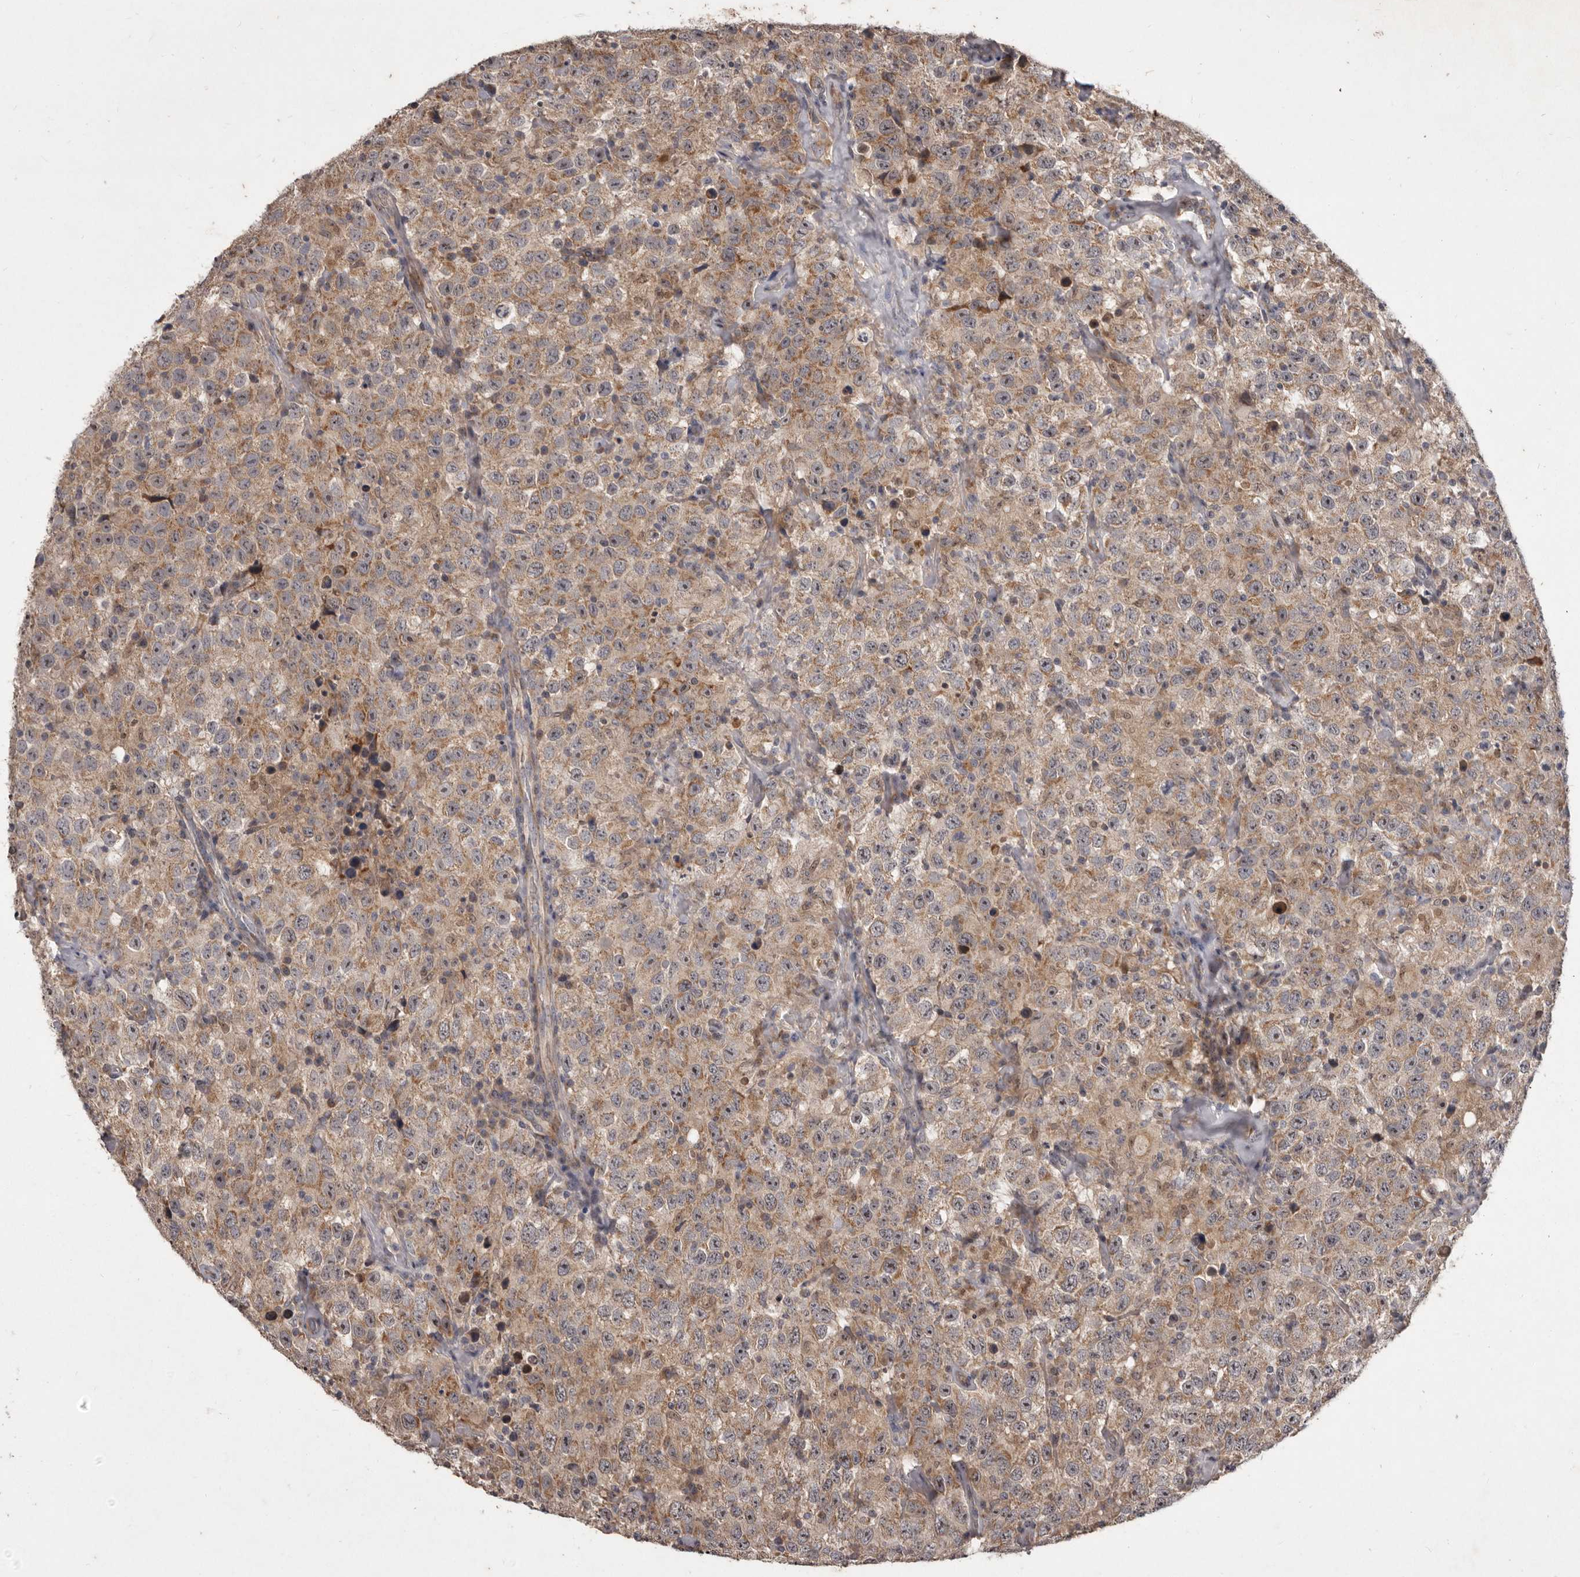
{"staining": {"intensity": "moderate", "quantity": ">75%", "location": "cytoplasmic/membranous"}, "tissue": "testis cancer", "cell_type": "Tumor cells", "image_type": "cancer", "snomed": [{"axis": "morphology", "description": "Seminoma, NOS"}, {"axis": "topography", "description": "Testis"}], "caption": "The histopathology image exhibits immunohistochemical staining of testis cancer (seminoma). There is moderate cytoplasmic/membranous expression is present in approximately >75% of tumor cells. Using DAB (brown) and hematoxylin (blue) stains, captured at high magnification using brightfield microscopy.", "gene": "FLAD1", "patient": {"sex": "male", "age": 41}}